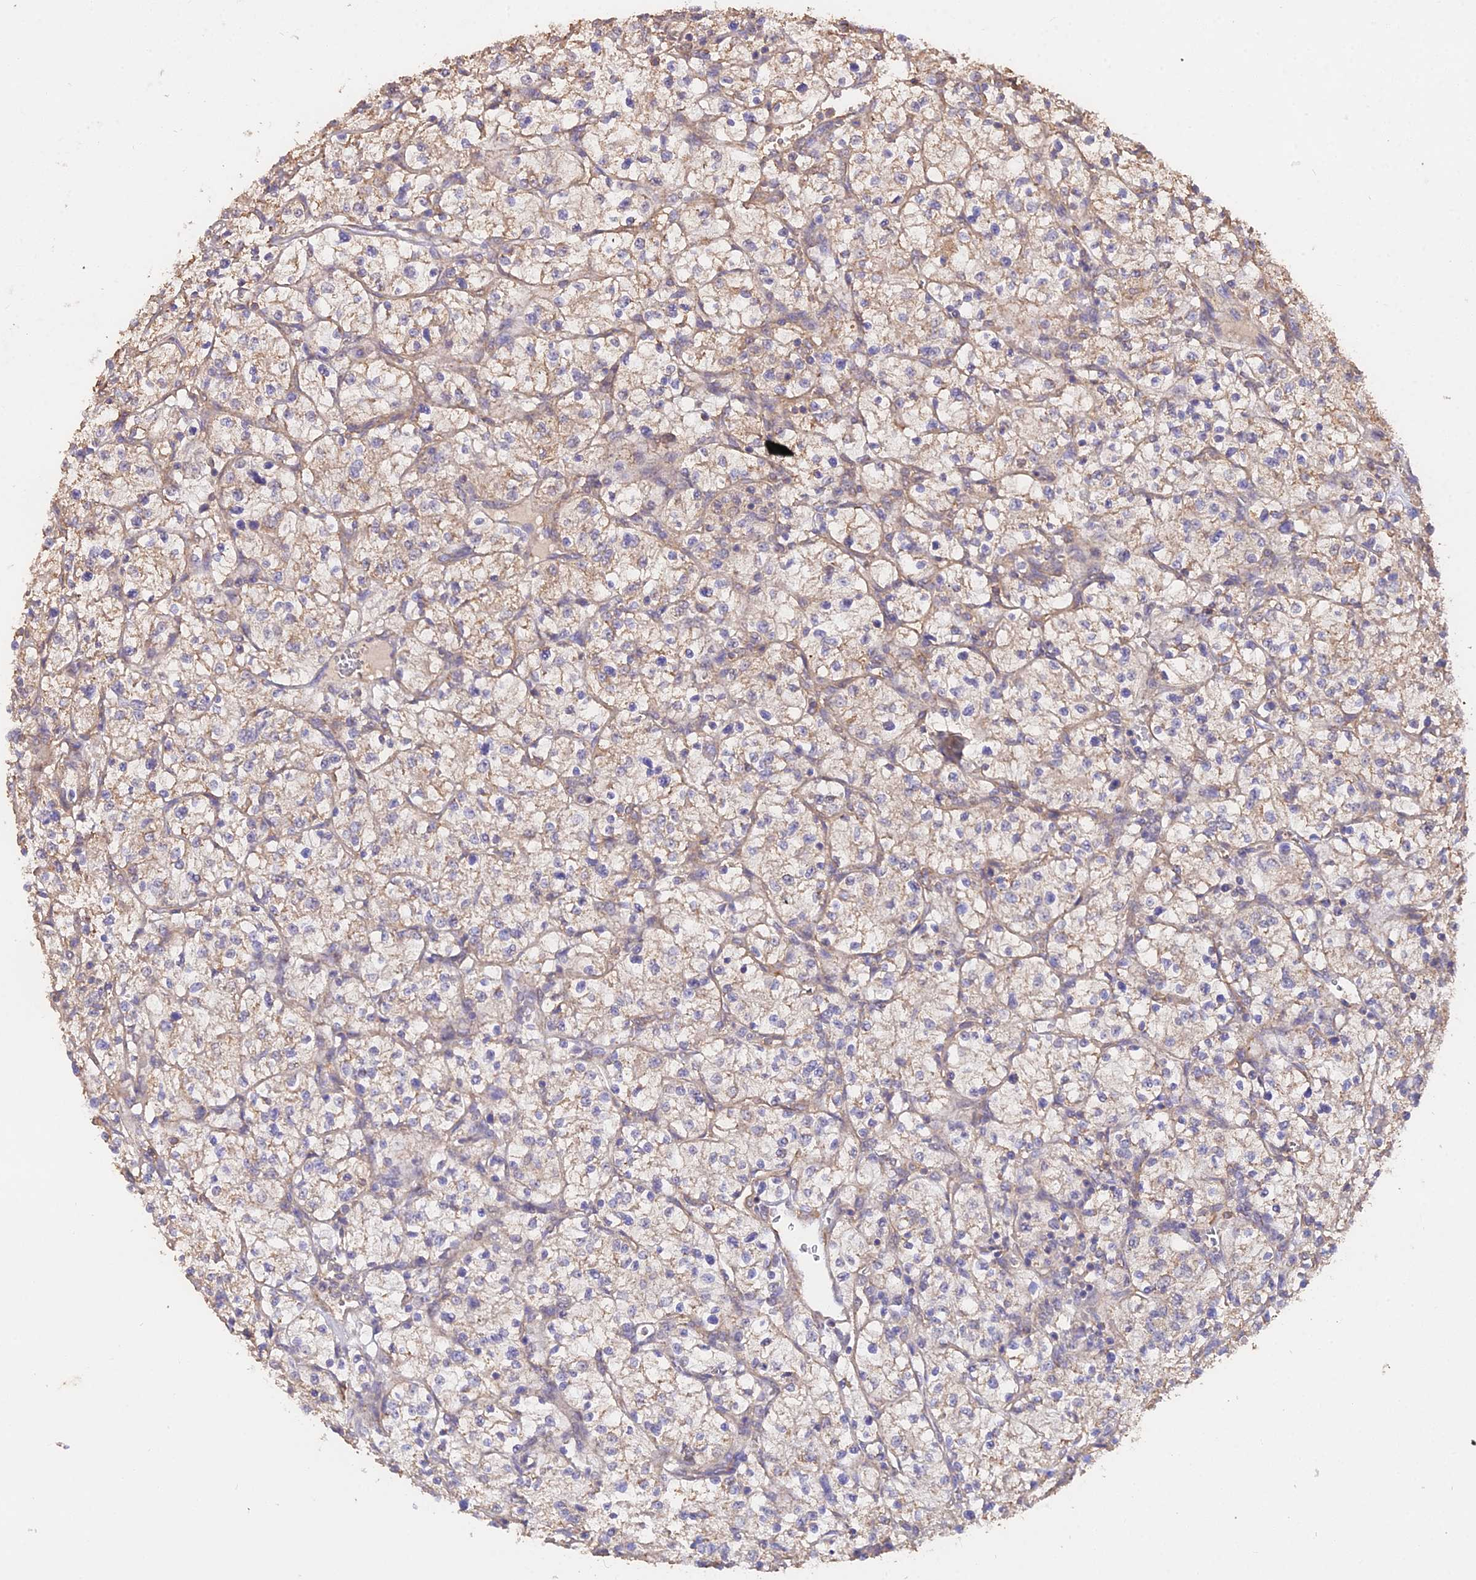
{"staining": {"intensity": "weak", "quantity": ">75%", "location": "cytoplasmic/membranous"}, "tissue": "renal cancer", "cell_type": "Tumor cells", "image_type": "cancer", "snomed": [{"axis": "morphology", "description": "Adenocarcinoma, NOS"}, {"axis": "topography", "description": "Kidney"}], "caption": "This is an image of IHC staining of renal cancer, which shows weak expression in the cytoplasmic/membranous of tumor cells.", "gene": "METTL13", "patient": {"sex": "female", "age": 64}}